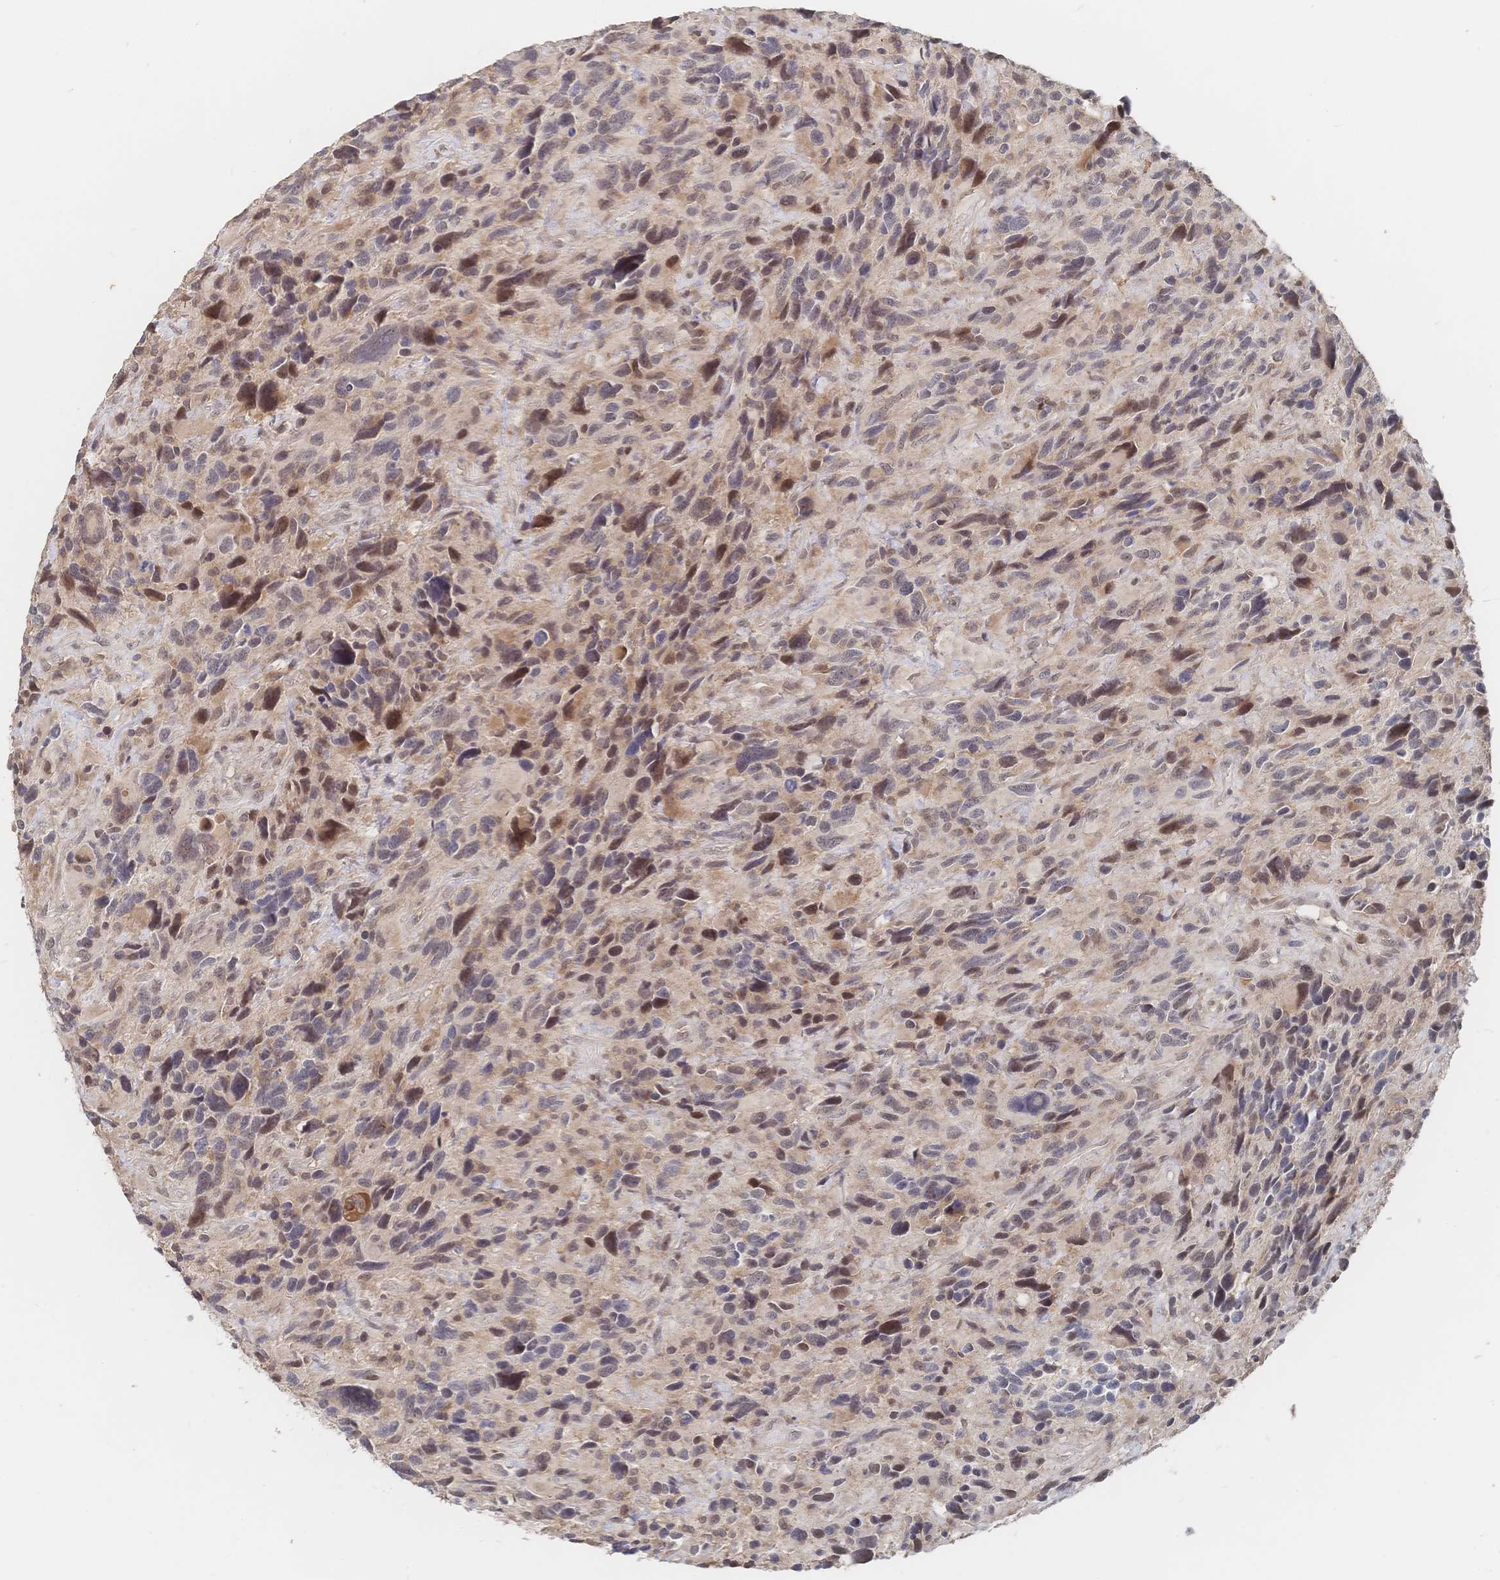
{"staining": {"intensity": "weak", "quantity": "25%-75%", "location": "nuclear"}, "tissue": "glioma", "cell_type": "Tumor cells", "image_type": "cancer", "snomed": [{"axis": "morphology", "description": "Glioma, malignant, High grade"}, {"axis": "topography", "description": "Brain"}], "caption": "Immunohistochemical staining of human glioma exhibits weak nuclear protein positivity in about 25%-75% of tumor cells.", "gene": "LRP5", "patient": {"sex": "male", "age": 46}}